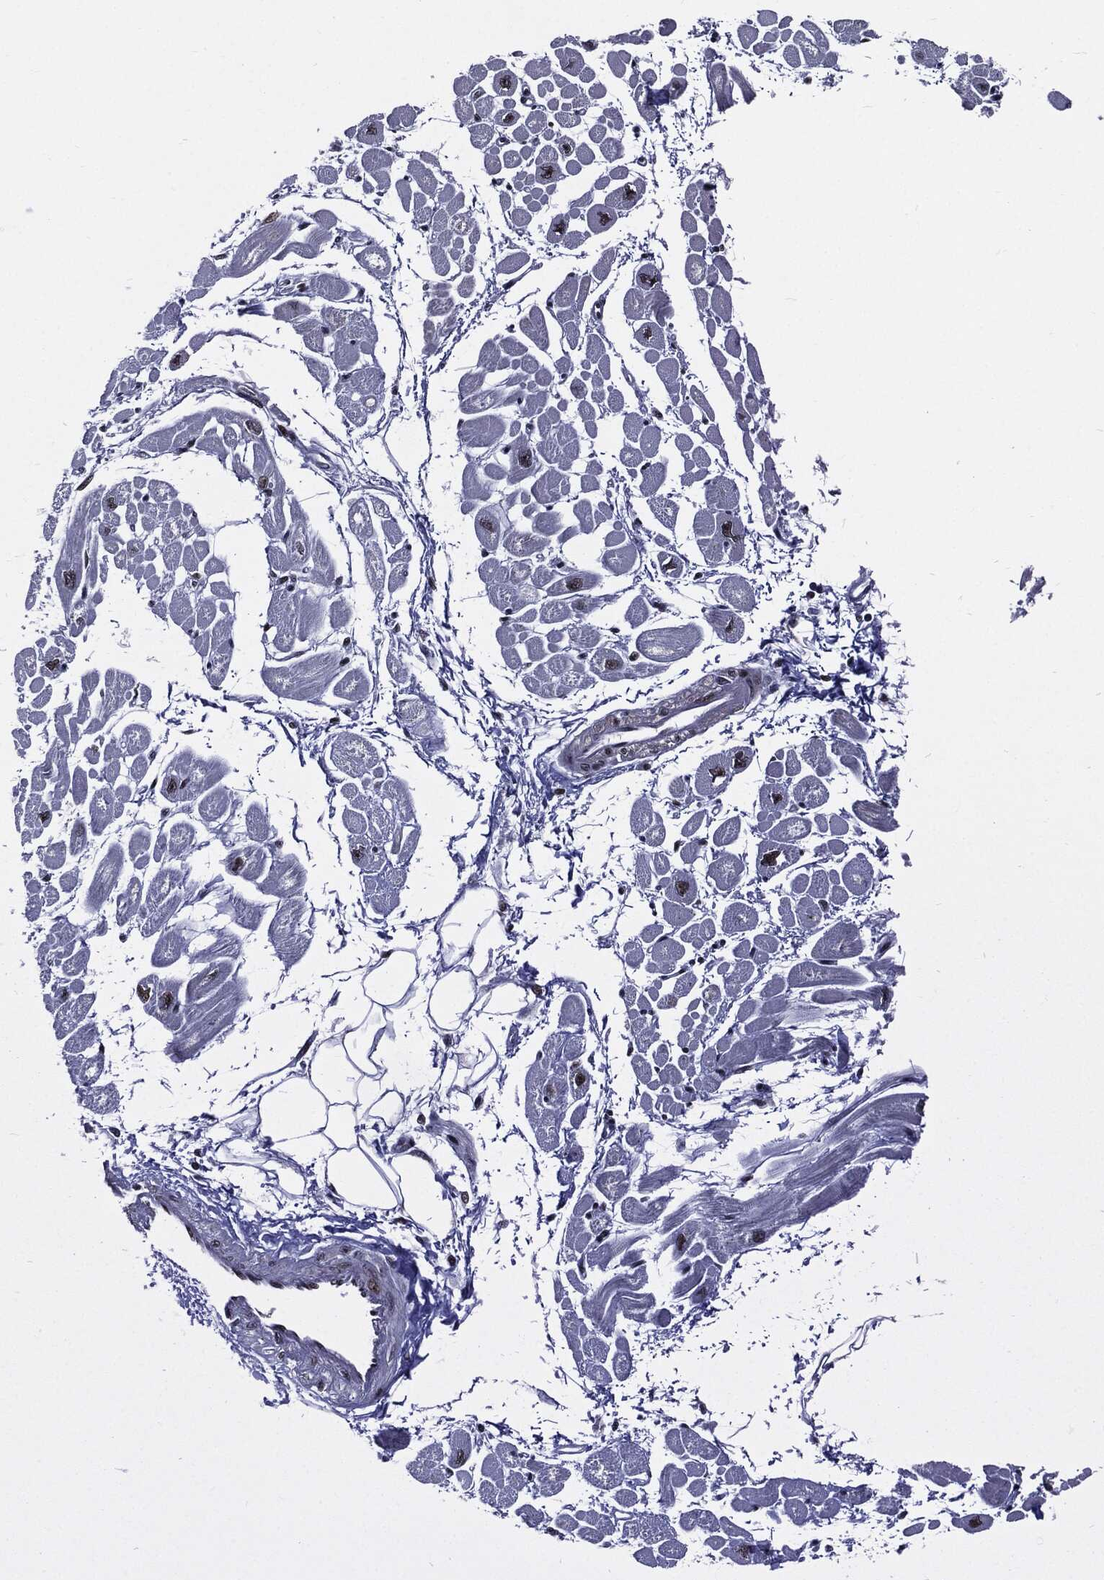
{"staining": {"intensity": "moderate", "quantity": "<25%", "location": "nuclear"}, "tissue": "heart muscle", "cell_type": "Cardiomyocytes", "image_type": "normal", "snomed": [{"axis": "morphology", "description": "Normal tissue, NOS"}, {"axis": "topography", "description": "Heart"}], "caption": "A low amount of moderate nuclear expression is identified in about <25% of cardiomyocytes in benign heart muscle. (DAB (3,3'-diaminobenzidine) = brown stain, brightfield microscopy at high magnification).", "gene": "ZFP91", "patient": {"sex": "male", "age": 66}}